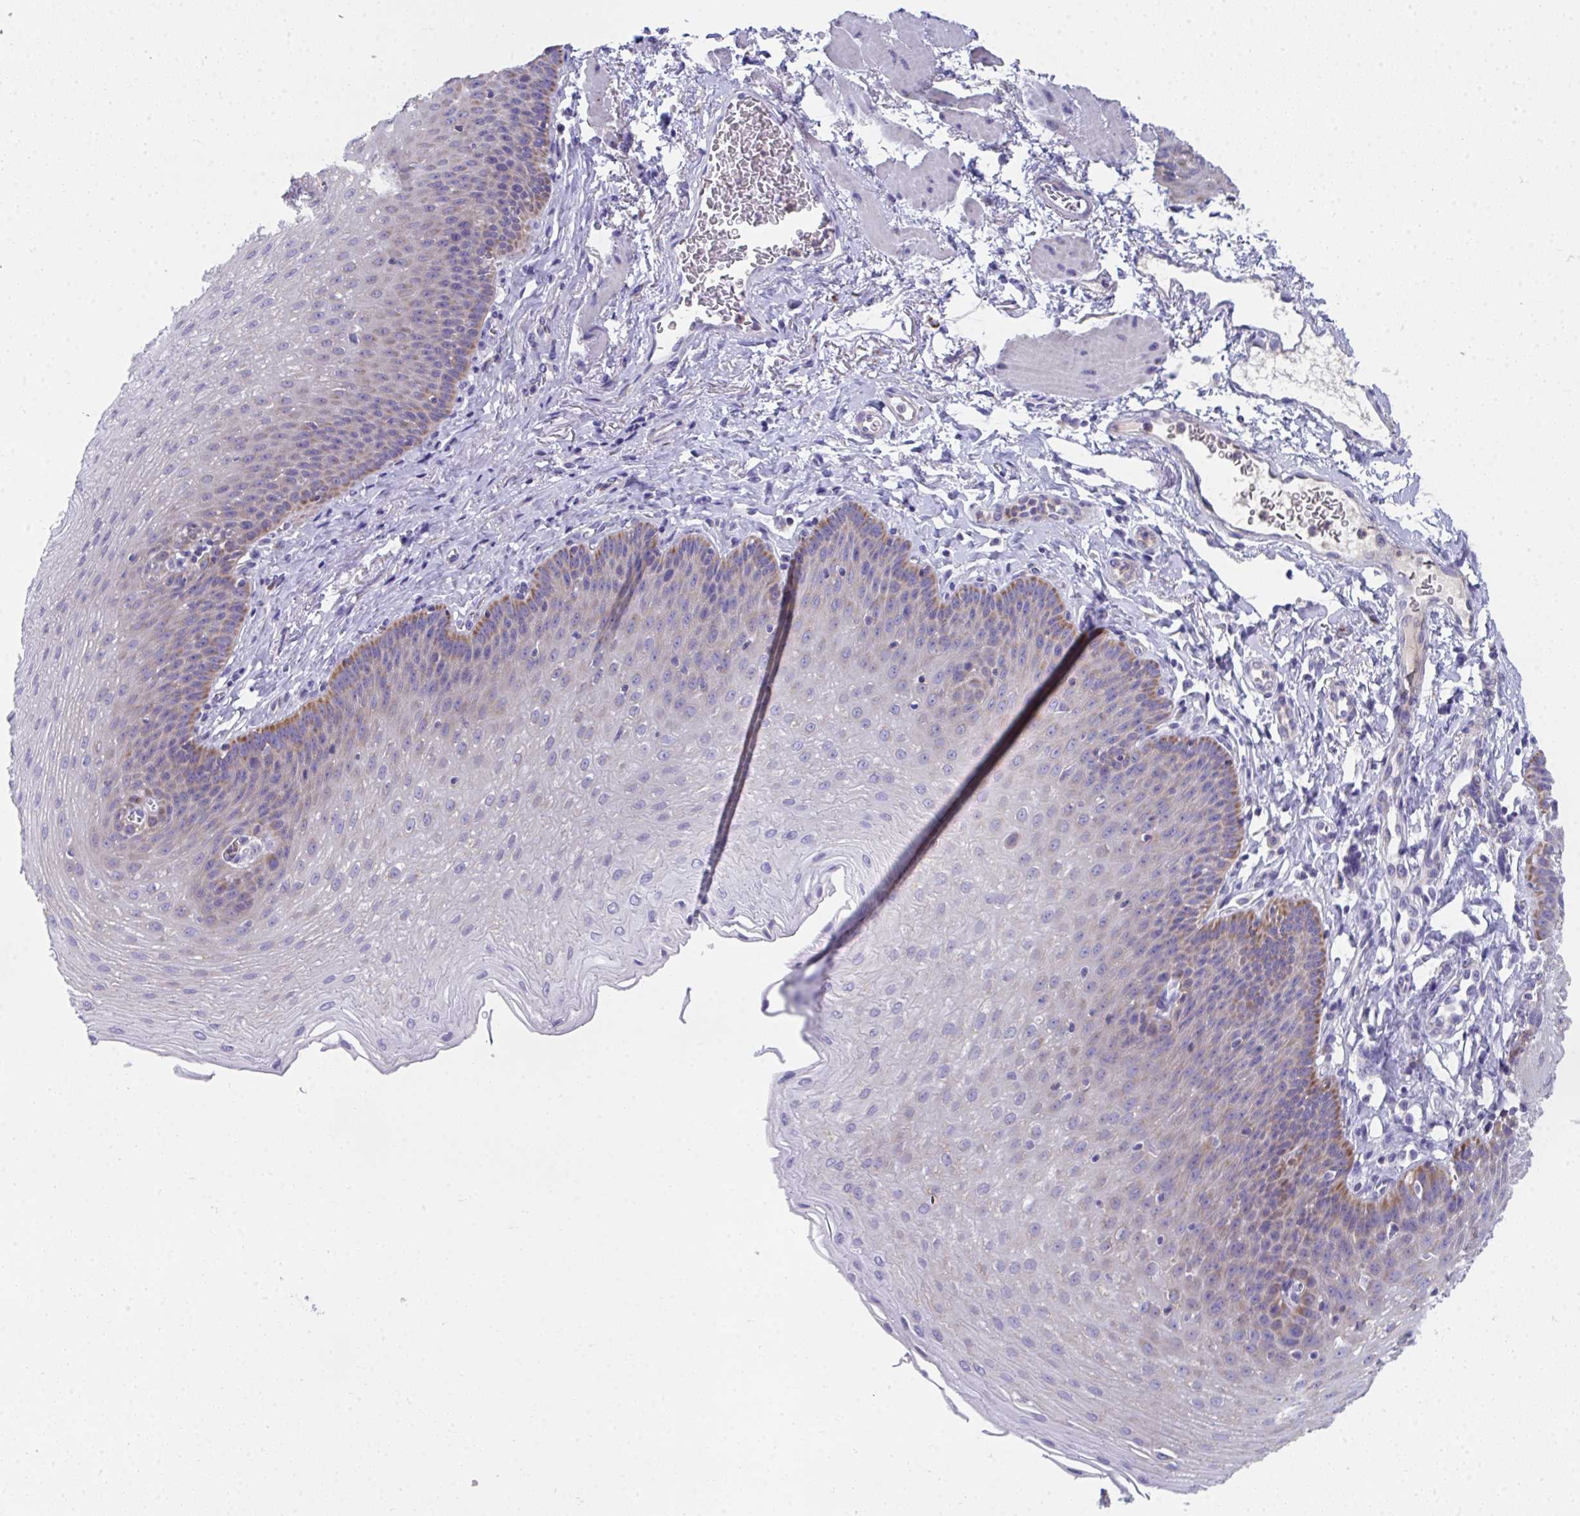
{"staining": {"intensity": "moderate", "quantity": "<25%", "location": "cytoplasmic/membranous"}, "tissue": "esophagus", "cell_type": "Squamous epithelial cells", "image_type": "normal", "snomed": [{"axis": "morphology", "description": "Normal tissue, NOS"}, {"axis": "topography", "description": "Esophagus"}], "caption": "A high-resolution image shows immunohistochemistry (IHC) staining of benign esophagus, which displays moderate cytoplasmic/membranous expression in approximately <25% of squamous epithelial cells.", "gene": "COA5", "patient": {"sex": "female", "age": 81}}